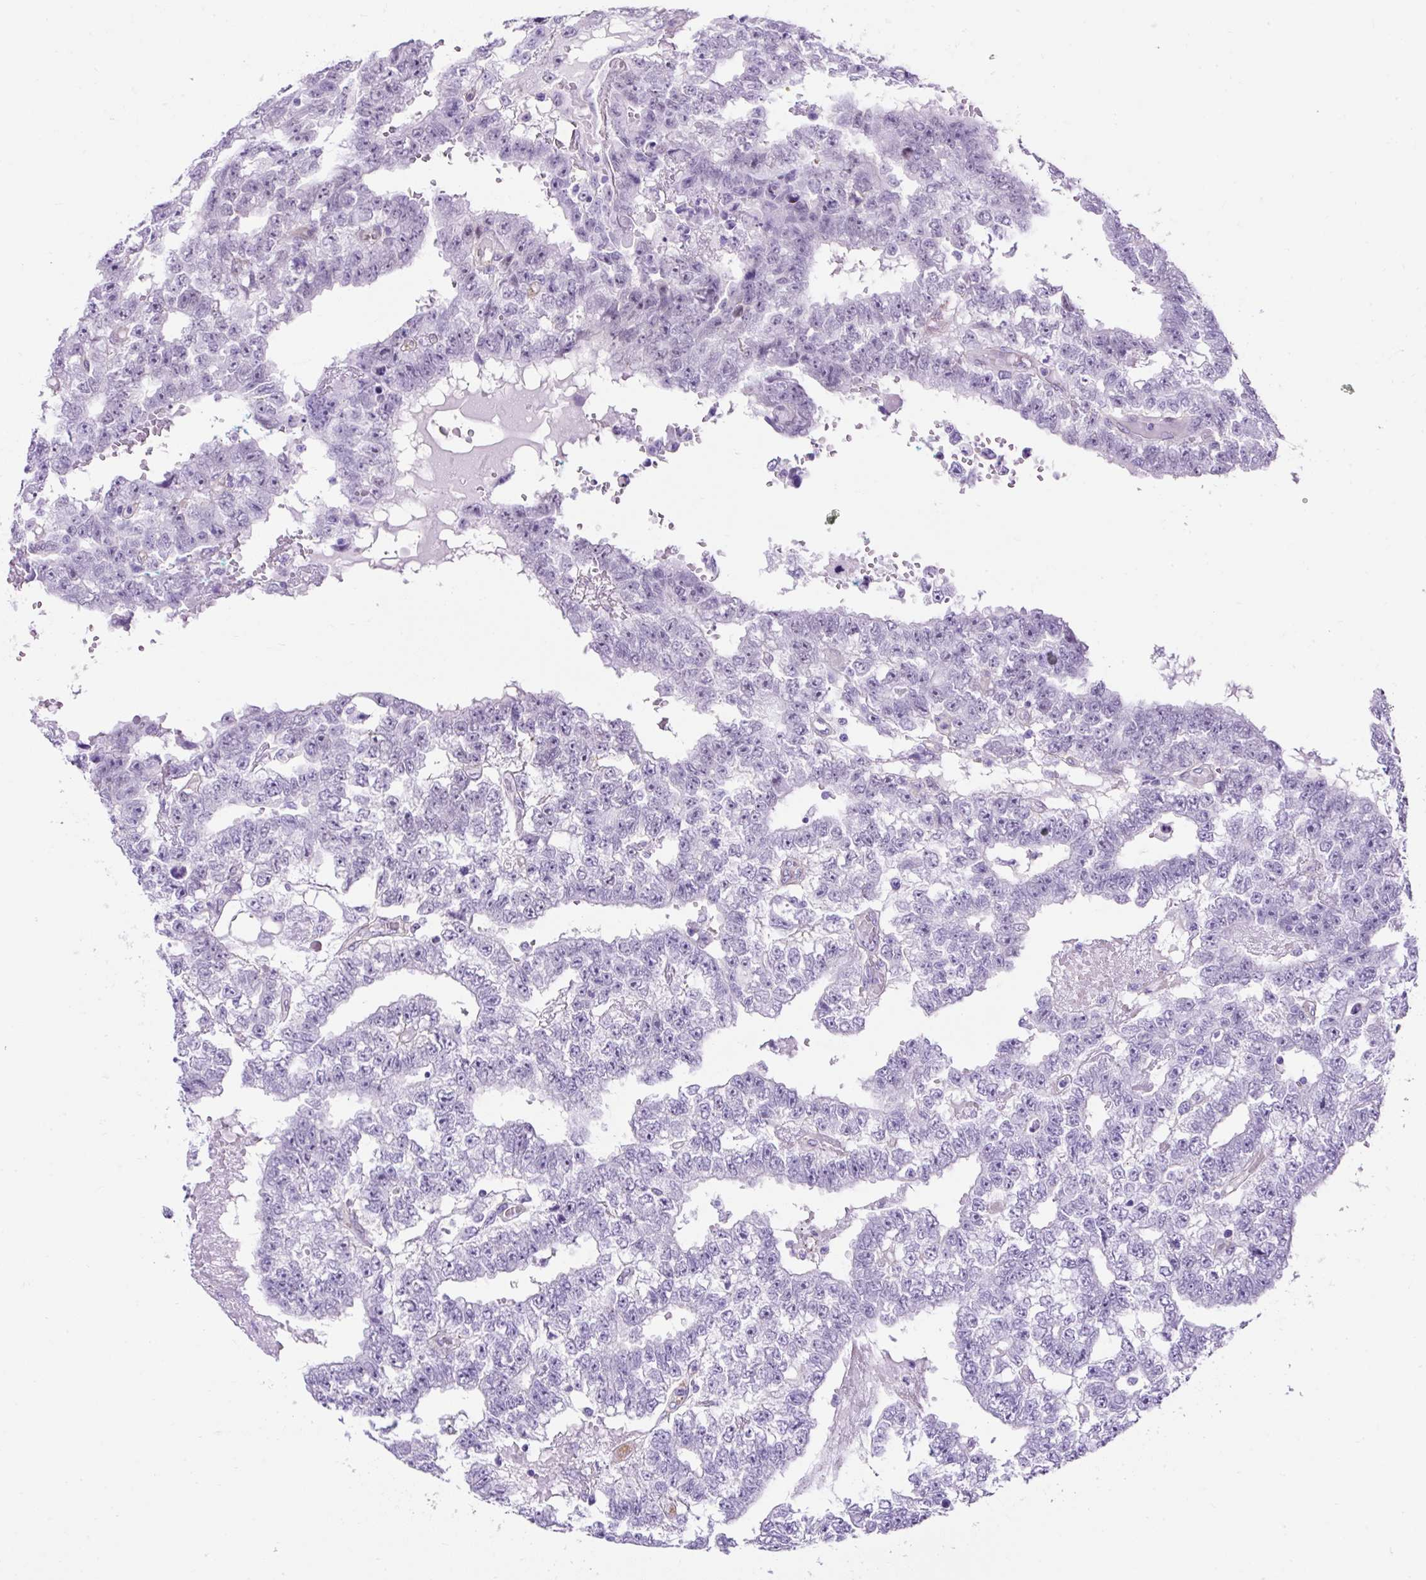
{"staining": {"intensity": "negative", "quantity": "none", "location": "none"}, "tissue": "testis cancer", "cell_type": "Tumor cells", "image_type": "cancer", "snomed": [{"axis": "morphology", "description": "Carcinoma, Embryonal, NOS"}, {"axis": "topography", "description": "Testis"}], "caption": "There is no significant positivity in tumor cells of embryonal carcinoma (testis).", "gene": "KRT12", "patient": {"sex": "male", "age": 25}}